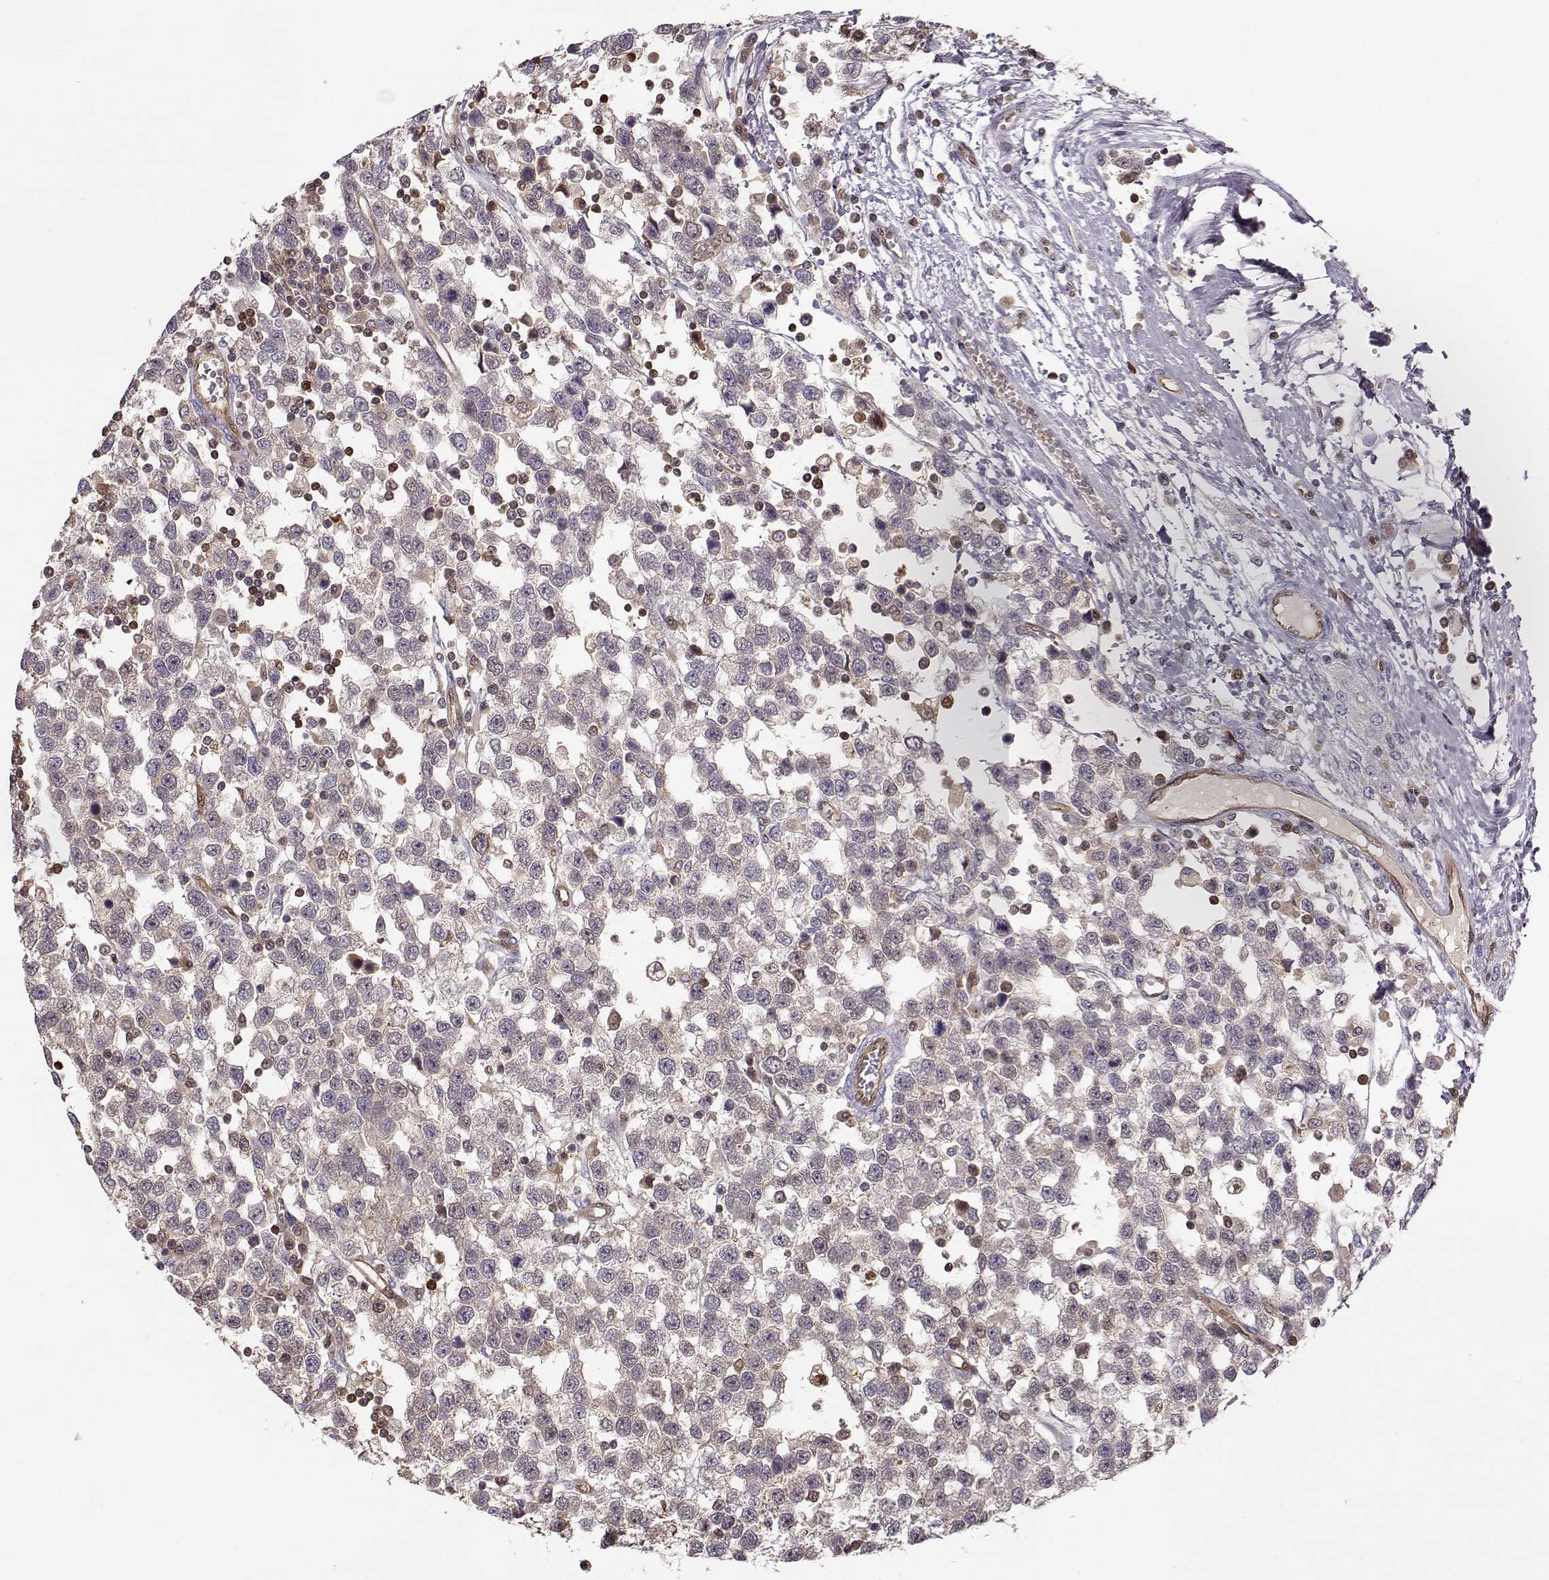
{"staining": {"intensity": "negative", "quantity": "none", "location": "none"}, "tissue": "testis cancer", "cell_type": "Tumor cells", "image_type": "cancer", "snomed": [{"axis": "morphology", "description": "Seminoma, NOS"}, {"axis": "topography", "description": "Testis"}], "caption": "This is an IHC photomicrograph of testis cancer (seminoma). There is no expression in tumor cells.", "gene": "PNP", "patient": {"sex": "male", "age": 34}}